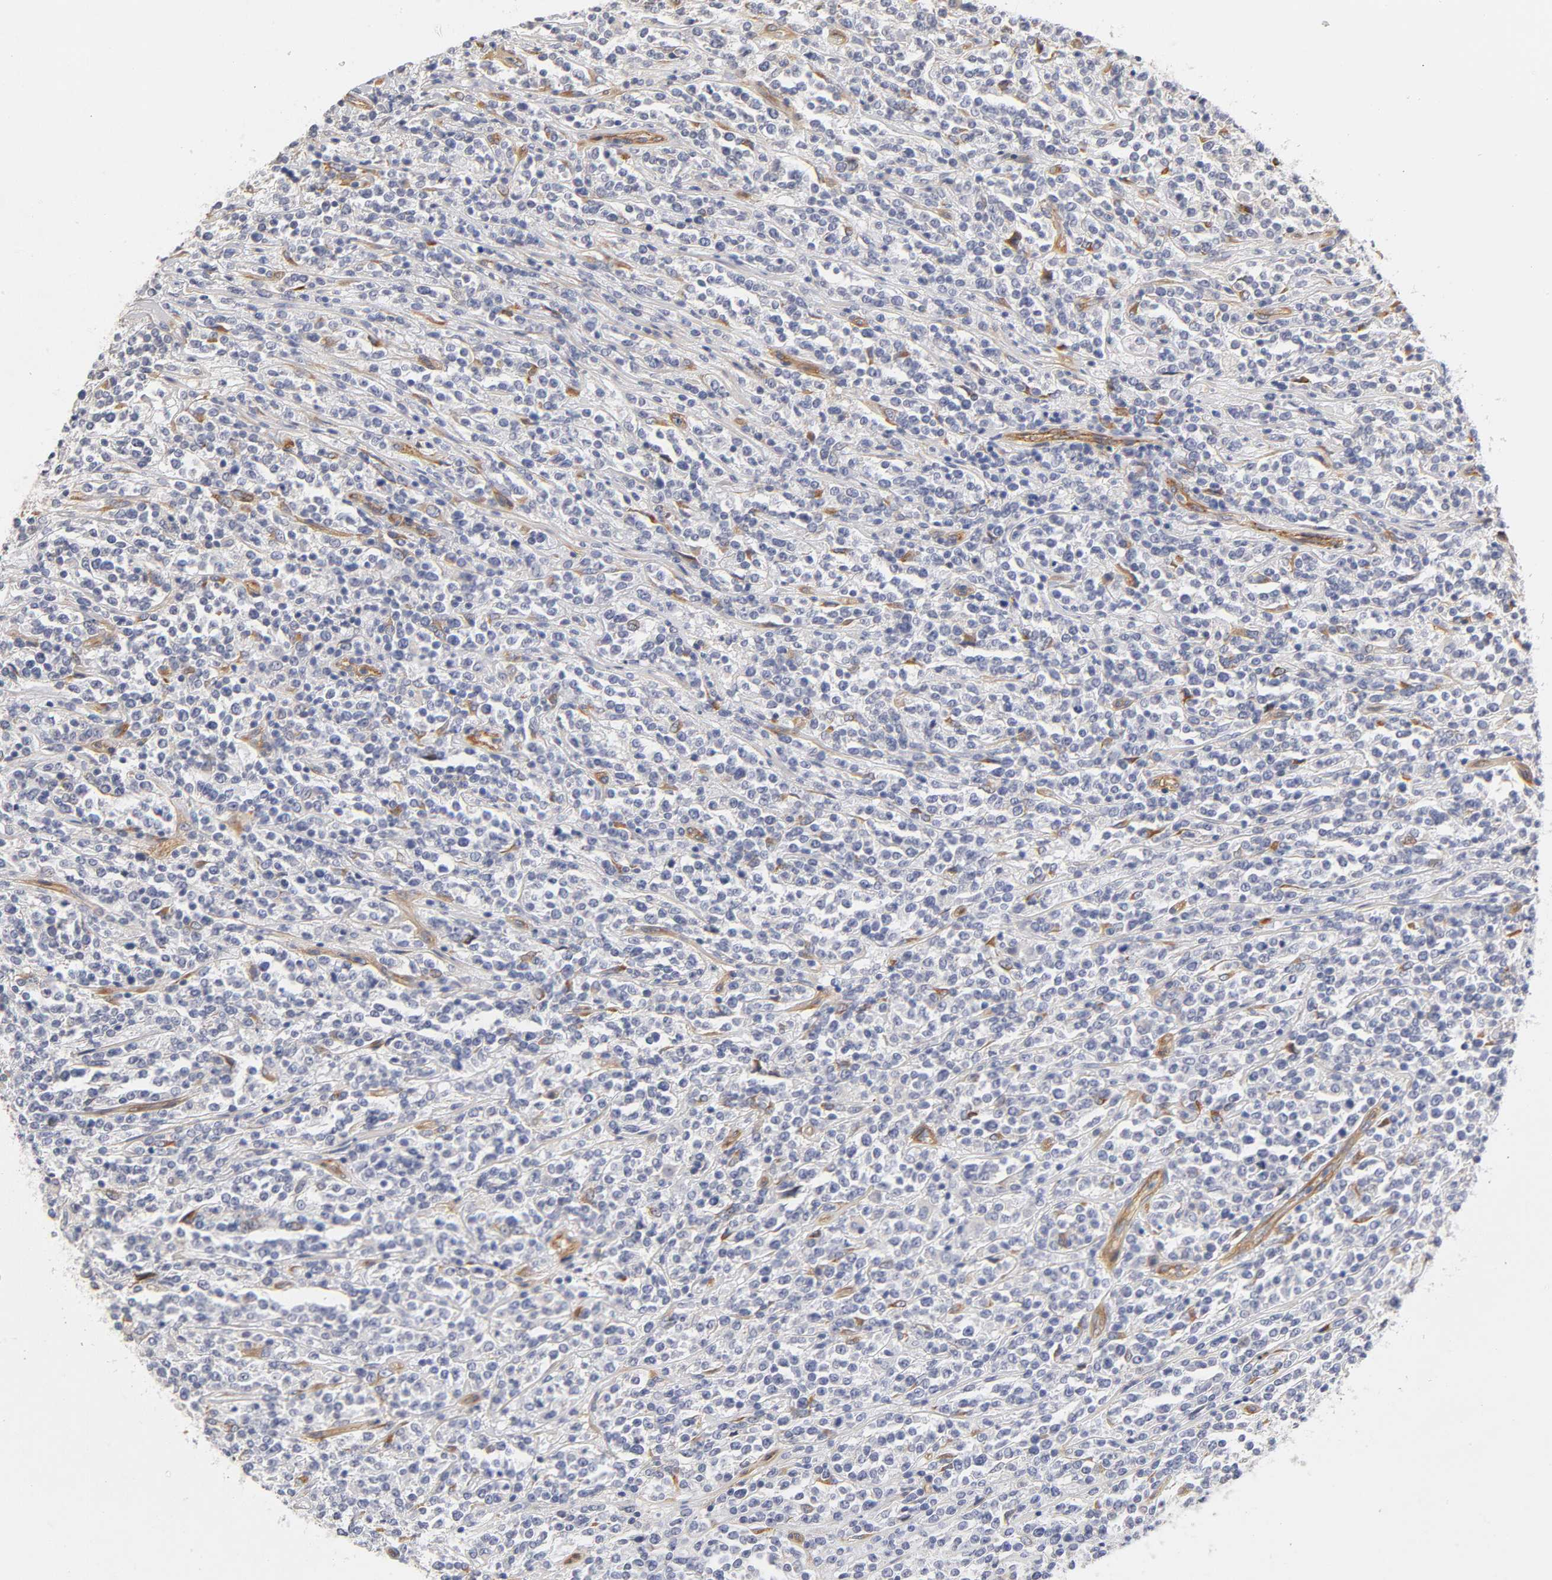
{"staining": {"intensity": "negative", "quantity": "none", "location": "none"}, "tissue": "lymphoma", "cell_type": "Tumor cells", "image_type": "cancer", "snomed": [{"axis": "morphology", "description": "Malignant lymphoma, non-Hodgkin's type, High grade"}, {"axis": "topography", "description": "Soft tissue"}], "caption": "Human high-grade malignant lymphoma, non-Hodgkin's type stained for a protein using immunohistochemistry shows no expression in tumor cells.", "gene": "LAMB1", "patient": {"sex": "male", "age": 18}}